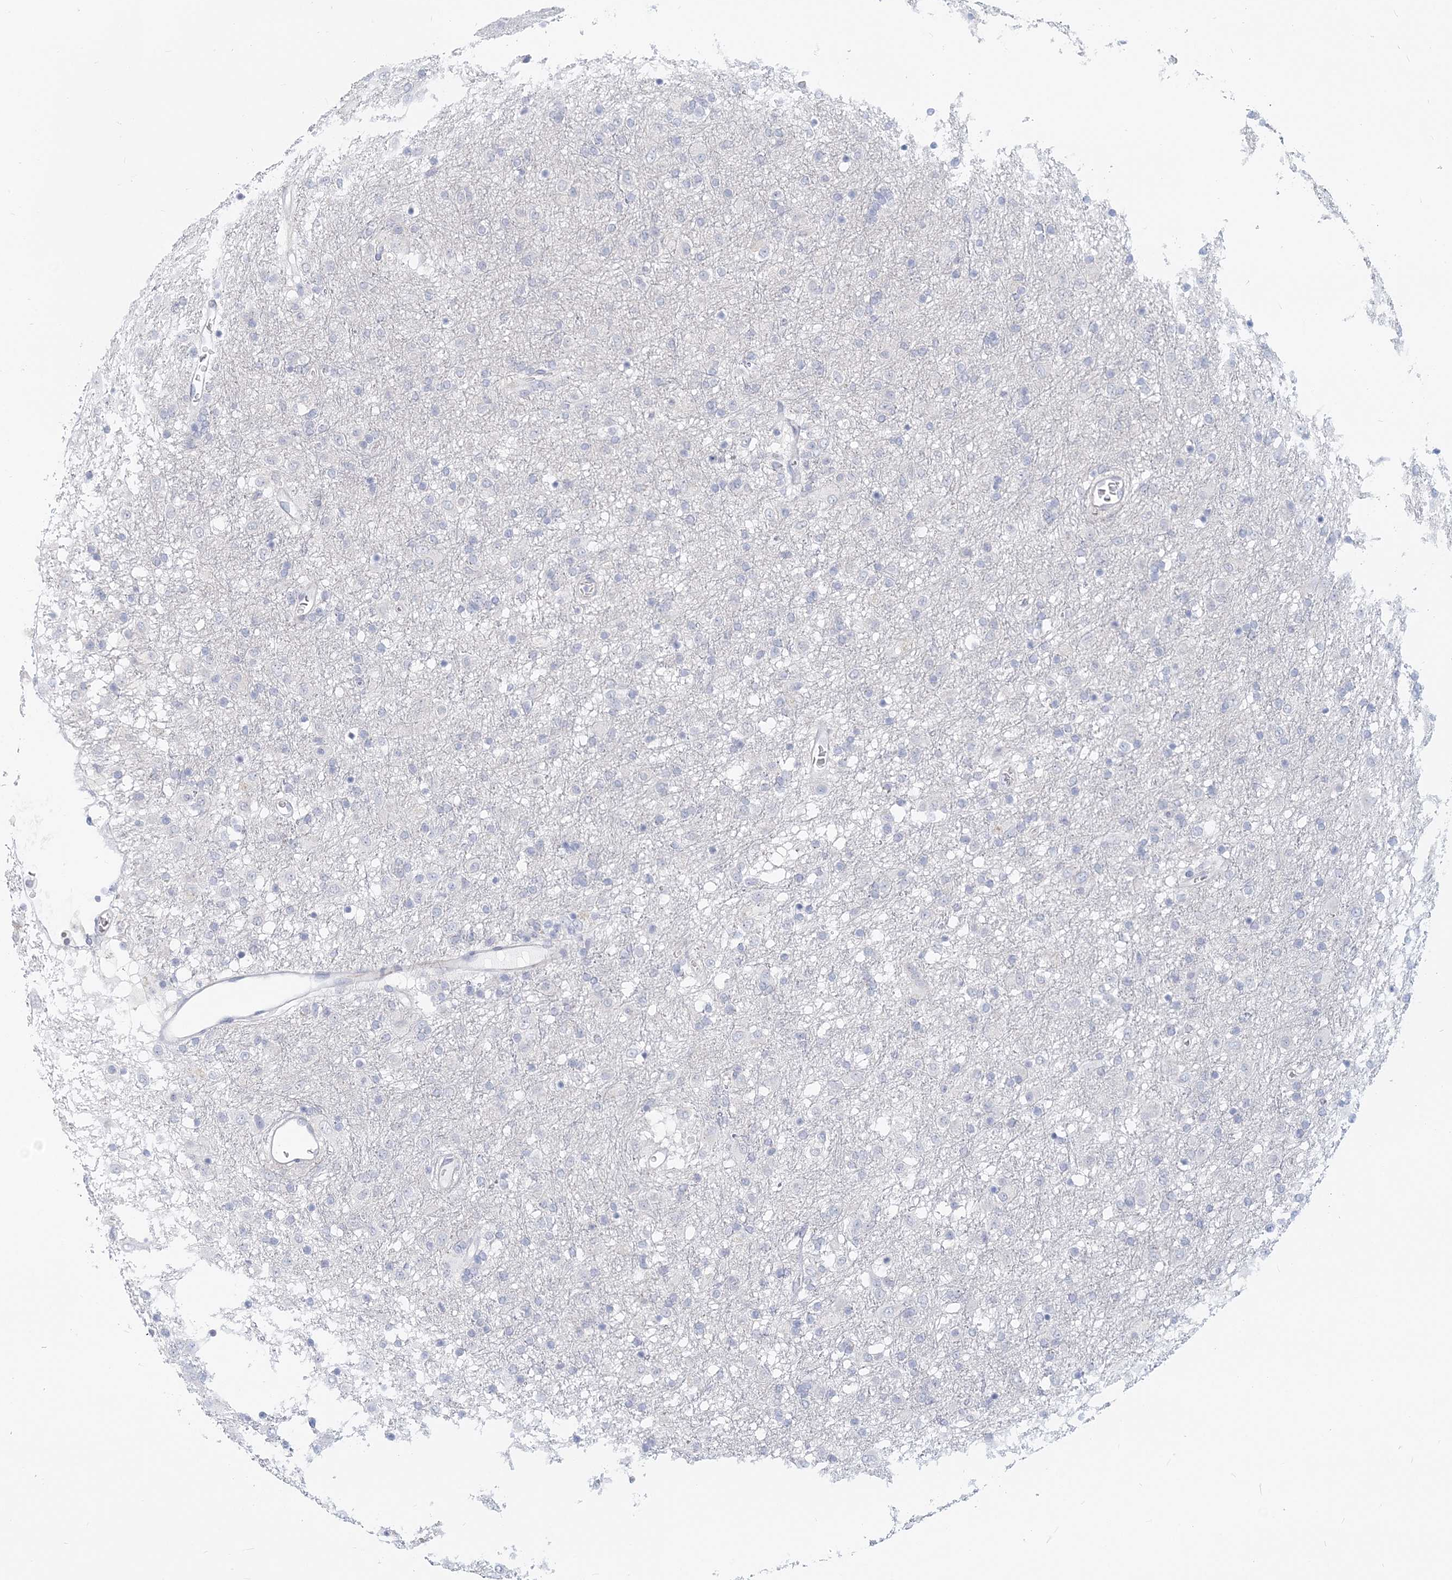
{"staining": {"intensity": "negative", "quantity": "none", "location": "none"}, "tissue": "glioma", "cell_type": "Tumor cells", "image_type": "cancer", "snomed": [{"axis": "morphology", "description": "Glioma, malignant, Low grade"}, {"axis": "topography", "description": "Brain"}], "caption": "An IHC photomicrograph of glioma is shown. There is no staining in tumor cells of glioma.", "gene": "GMPPA", "patient": {"sex": "male", "age": 65}}